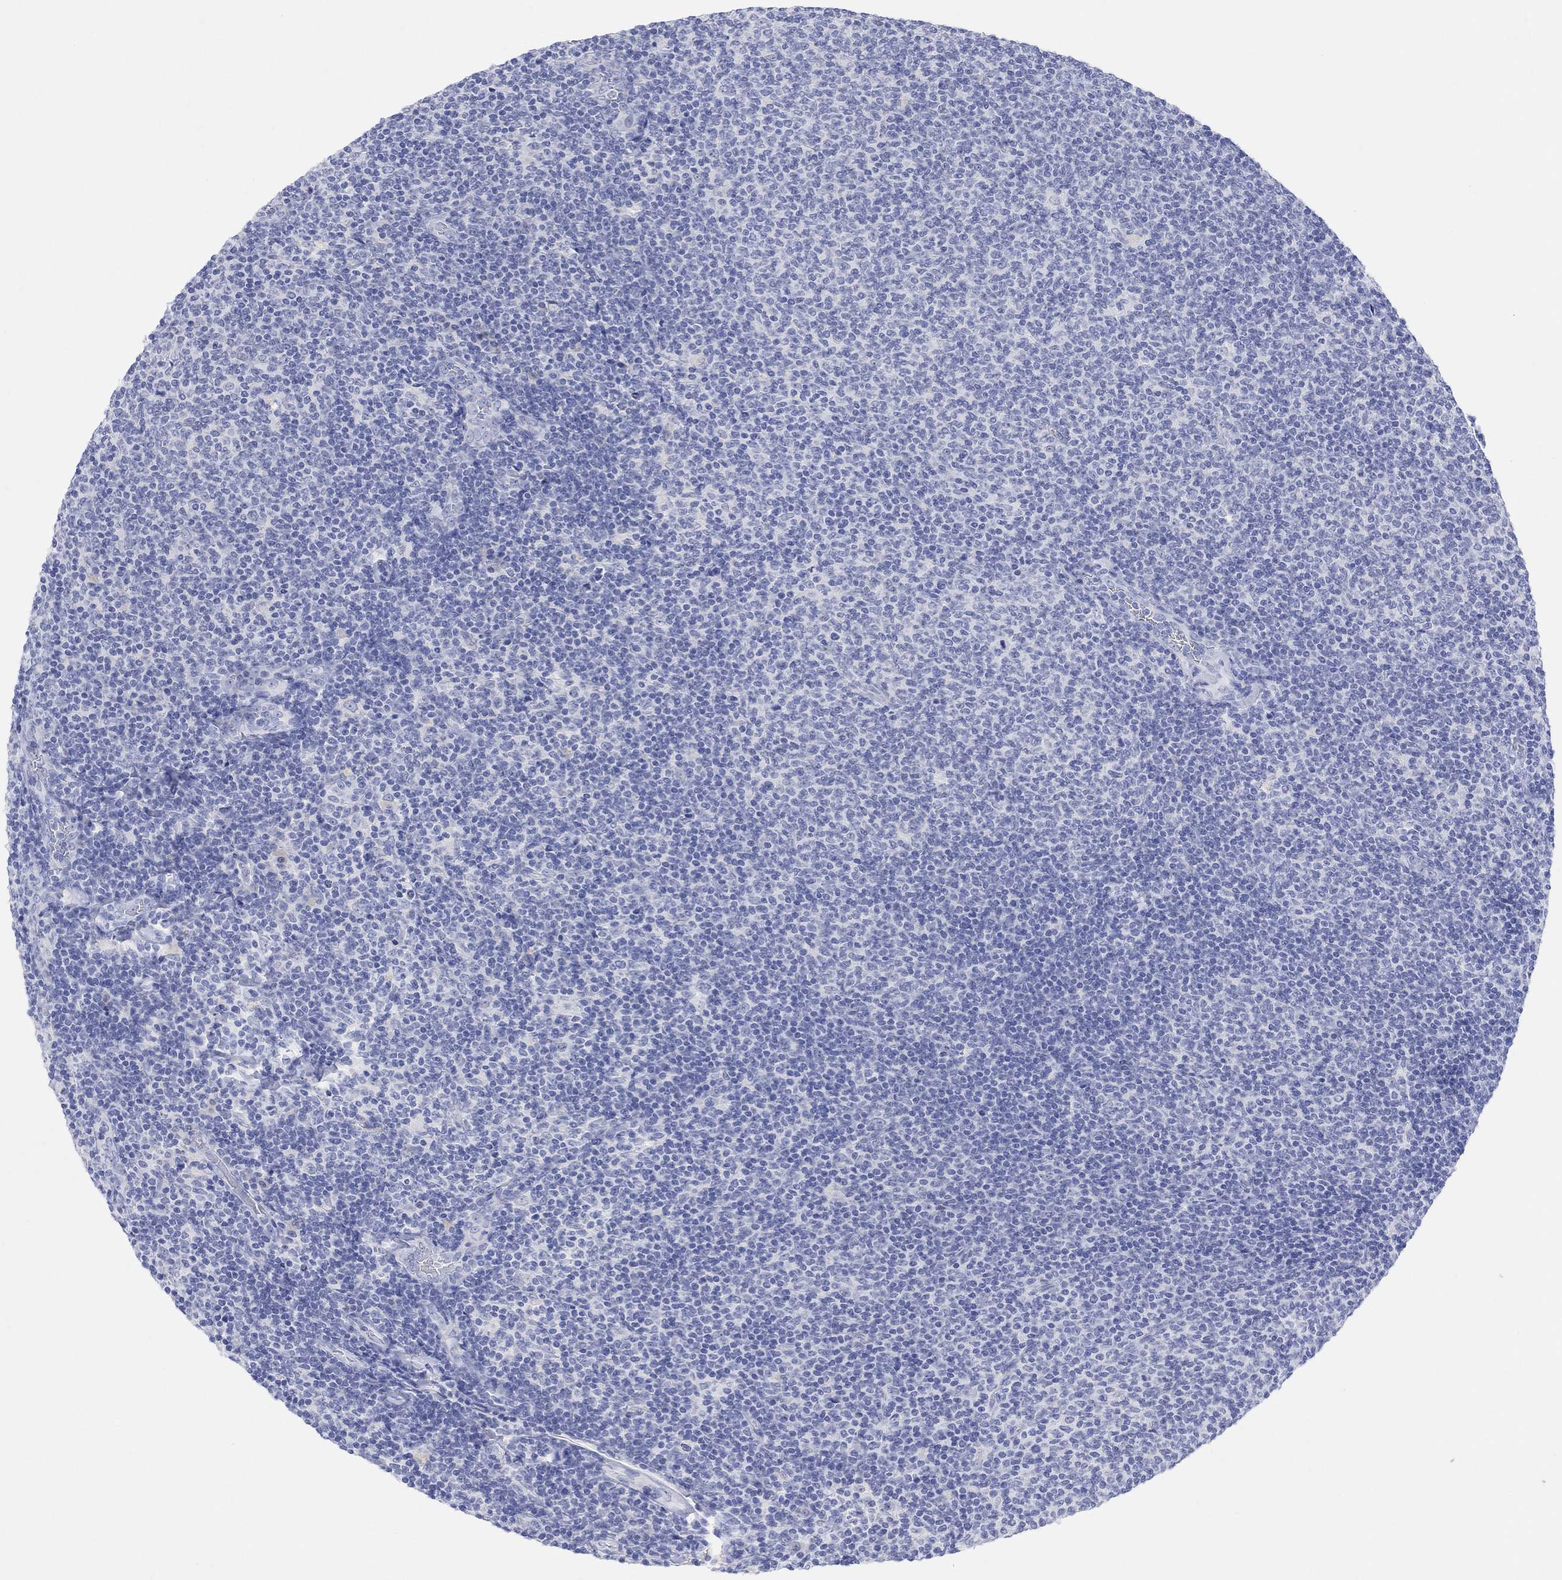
{"staining": {"intensity": "negative", "quantity": "none", "location": "none"}, "tissue": "lymphoma", "cell_type": "Tumor cells", "image_type": "cancer", "snomed": [{"axis": "morphology", "description": "Malignant lymphoma, non-Hodgkin's type, Low grade"}, {"axis": "topography", "description": "Lymph node"}], "caption": "The photomicrograph shows no significant expression in tumor cells of low-grade malignant lymphoma, non-Hodgkin's type.", "gene": "TYR", "patient": {"sex": "male", "age": 52}}